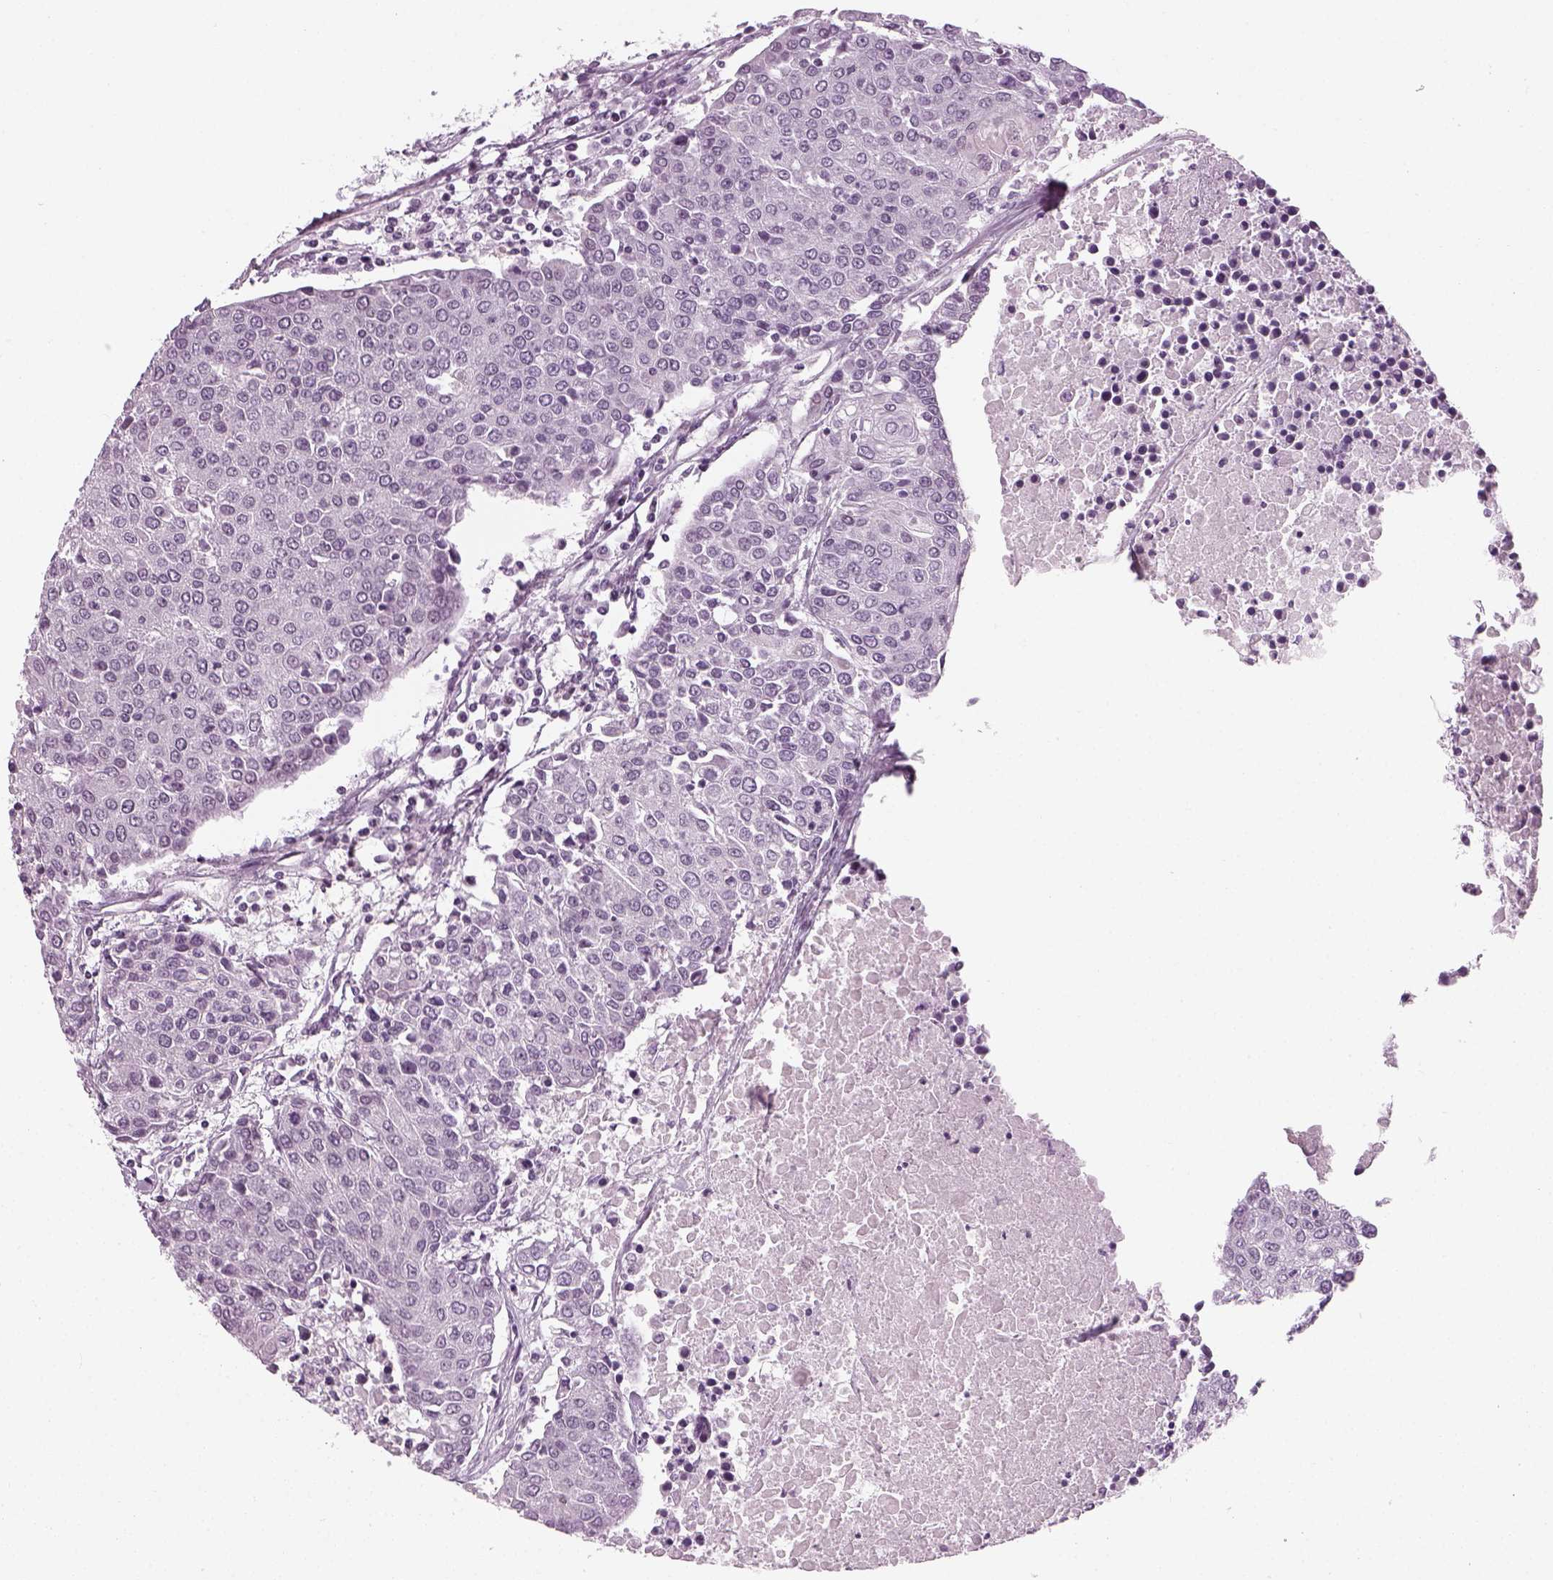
{"staining": {"intensity": "negative", "quantity": "none", "location": "none"}, "tissue": "urothelial cancer", "cell_type": "Tumor cells", "image_type": "cancer", "snomed": [{"axis": "morphology", "description": "Urothelial carcinoma, High grade"}, {"axis": "topography", "description": "Urinary bladder"}], "caption": "An image of urothelial carcinoma (high-grade) stained for a protein shows no brown staining in tumor cells. (DAB immunohistochemistry, high magnification).", "gene": "KCNG2", "patient": {"sex": "female", "age": 85}}